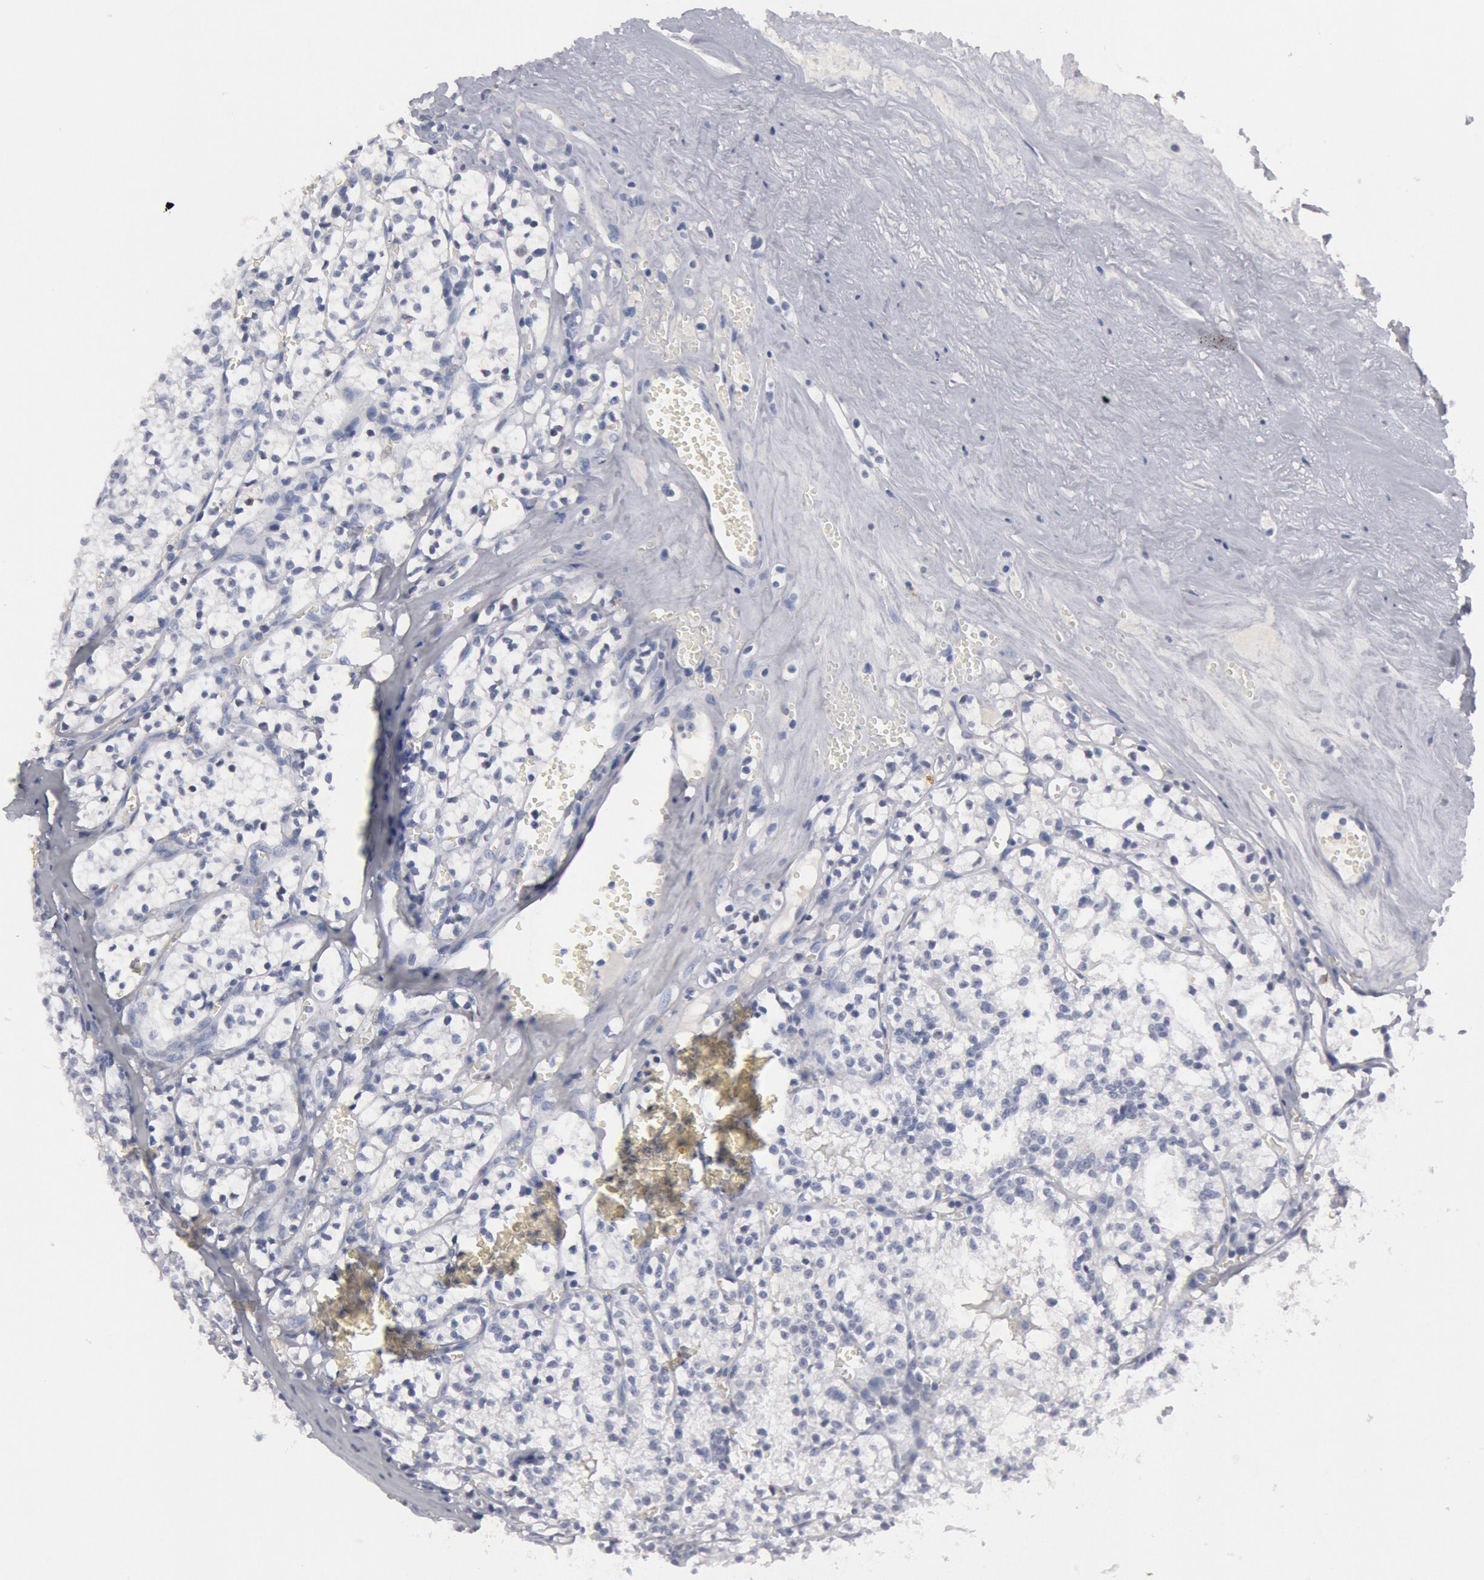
{"staining": {"intensity": "negative", "quantity": "none", "location": "none"}, "tissue": "renal cancer", "cell_type": "Tumor cells", "image_type": "cancer", "snomed": [{"axis": "morphology", "description": "Adenocarcinoma, NOS"}, {"axis": "topography", "description": "Kidney"}], "caption": "Image shows no protein positivity in tumor cells of renal adenocarcinoma tissue. (Immunohistochemistry, brightfield microscopy, high magnification).", "gene": "FOXA2", "patient": {"sex": "male", "age": 61}}